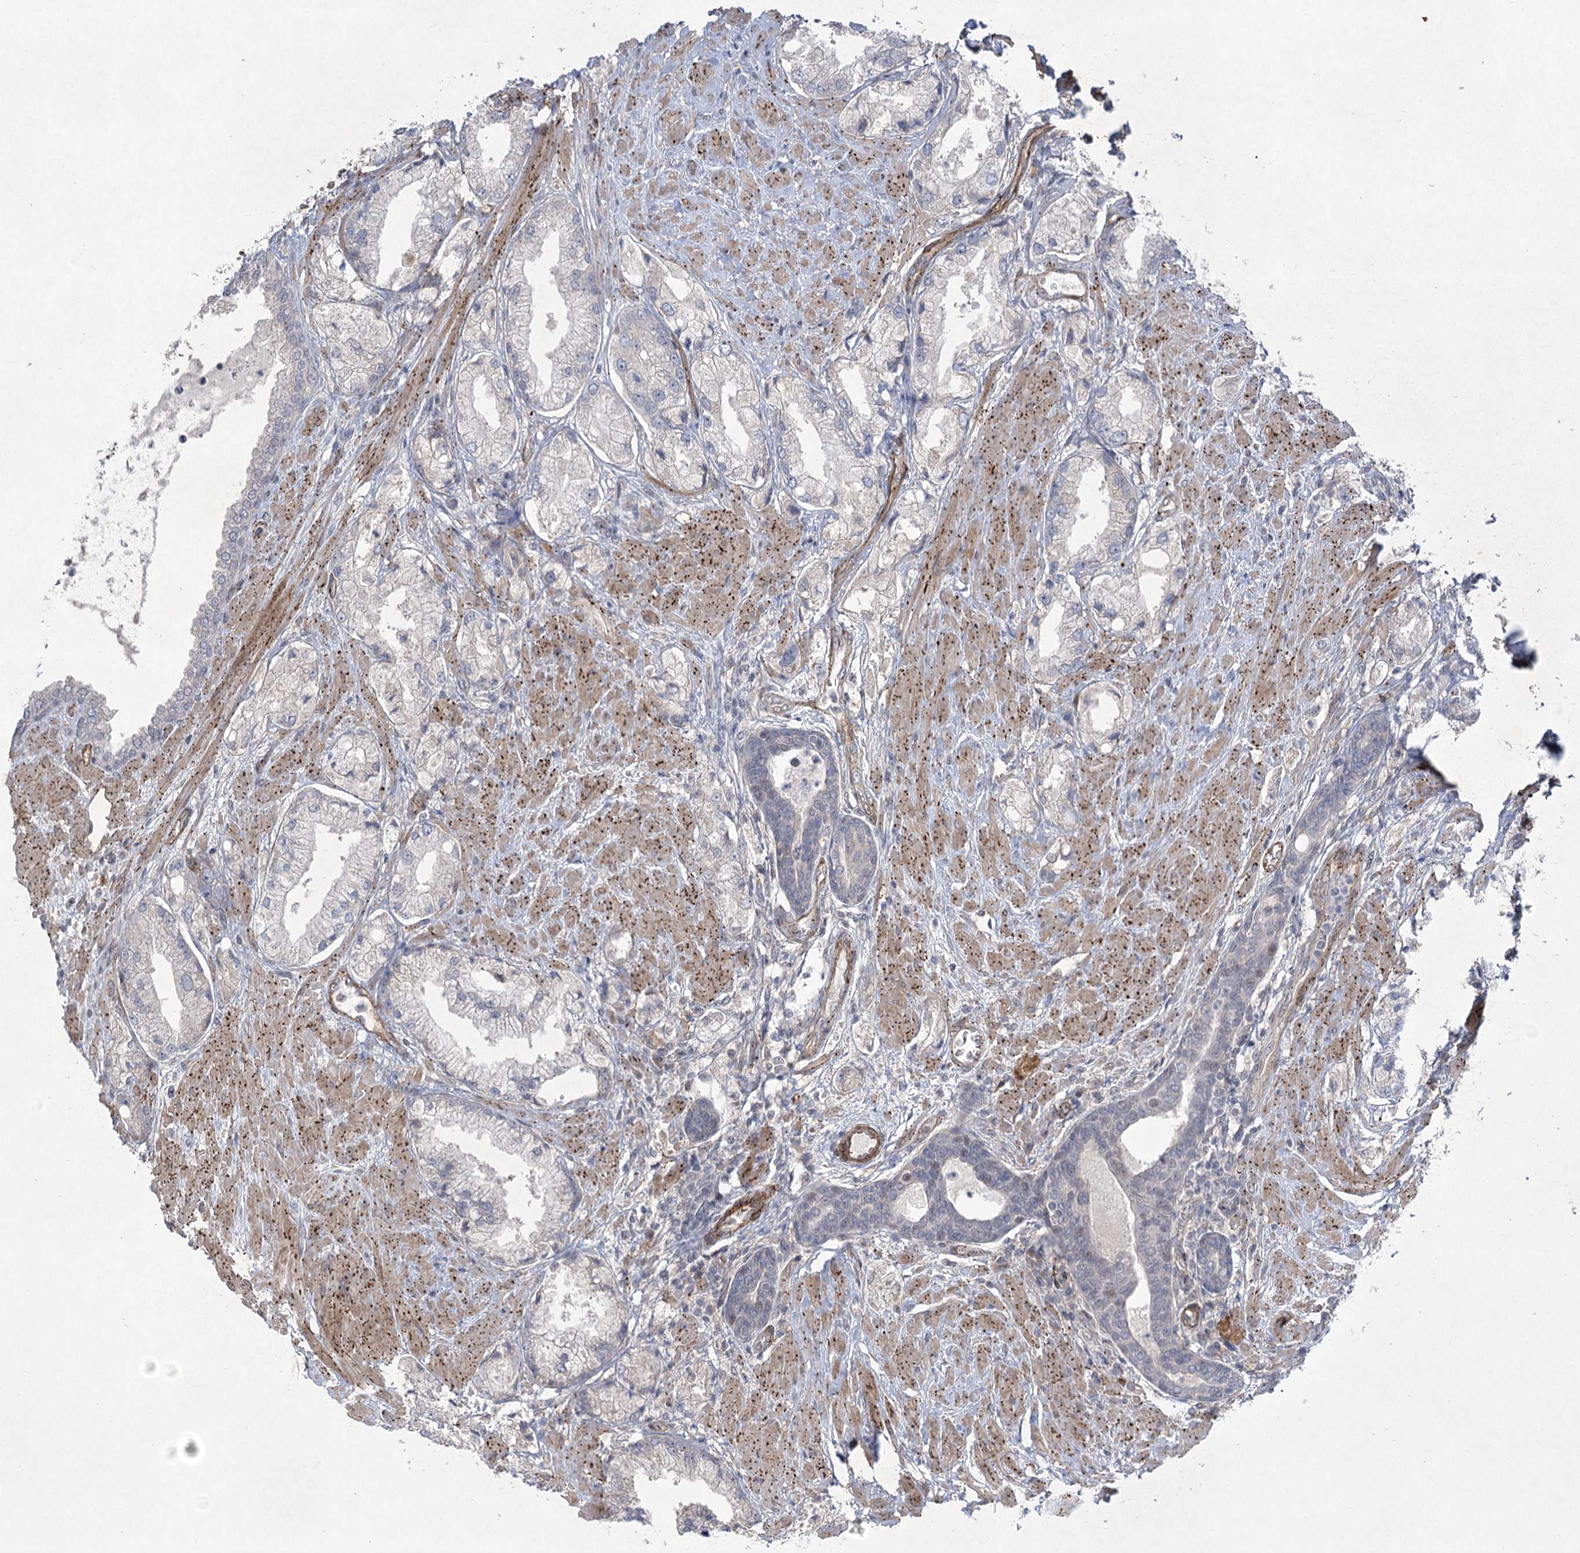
{"staining": {"intensity": "negative", "quantity": "none", "location": "none"}, "tissue": "prostate cancer", "cell_type": "Tumor cells", "image_type": "cancer", "snomed": [{"axis": "morphology", "description": "Adenocarcinoma, Low grade"}, {"axis": "topography", "description": "Prostate"}], "caption": "This is an IHC histopathology image of human prostate cancer (adenocarcinoma (low-grade)). There is no expression in tumor cells.", "gene": "AMTN", "patient": {"sex": "male", "age": 67}}